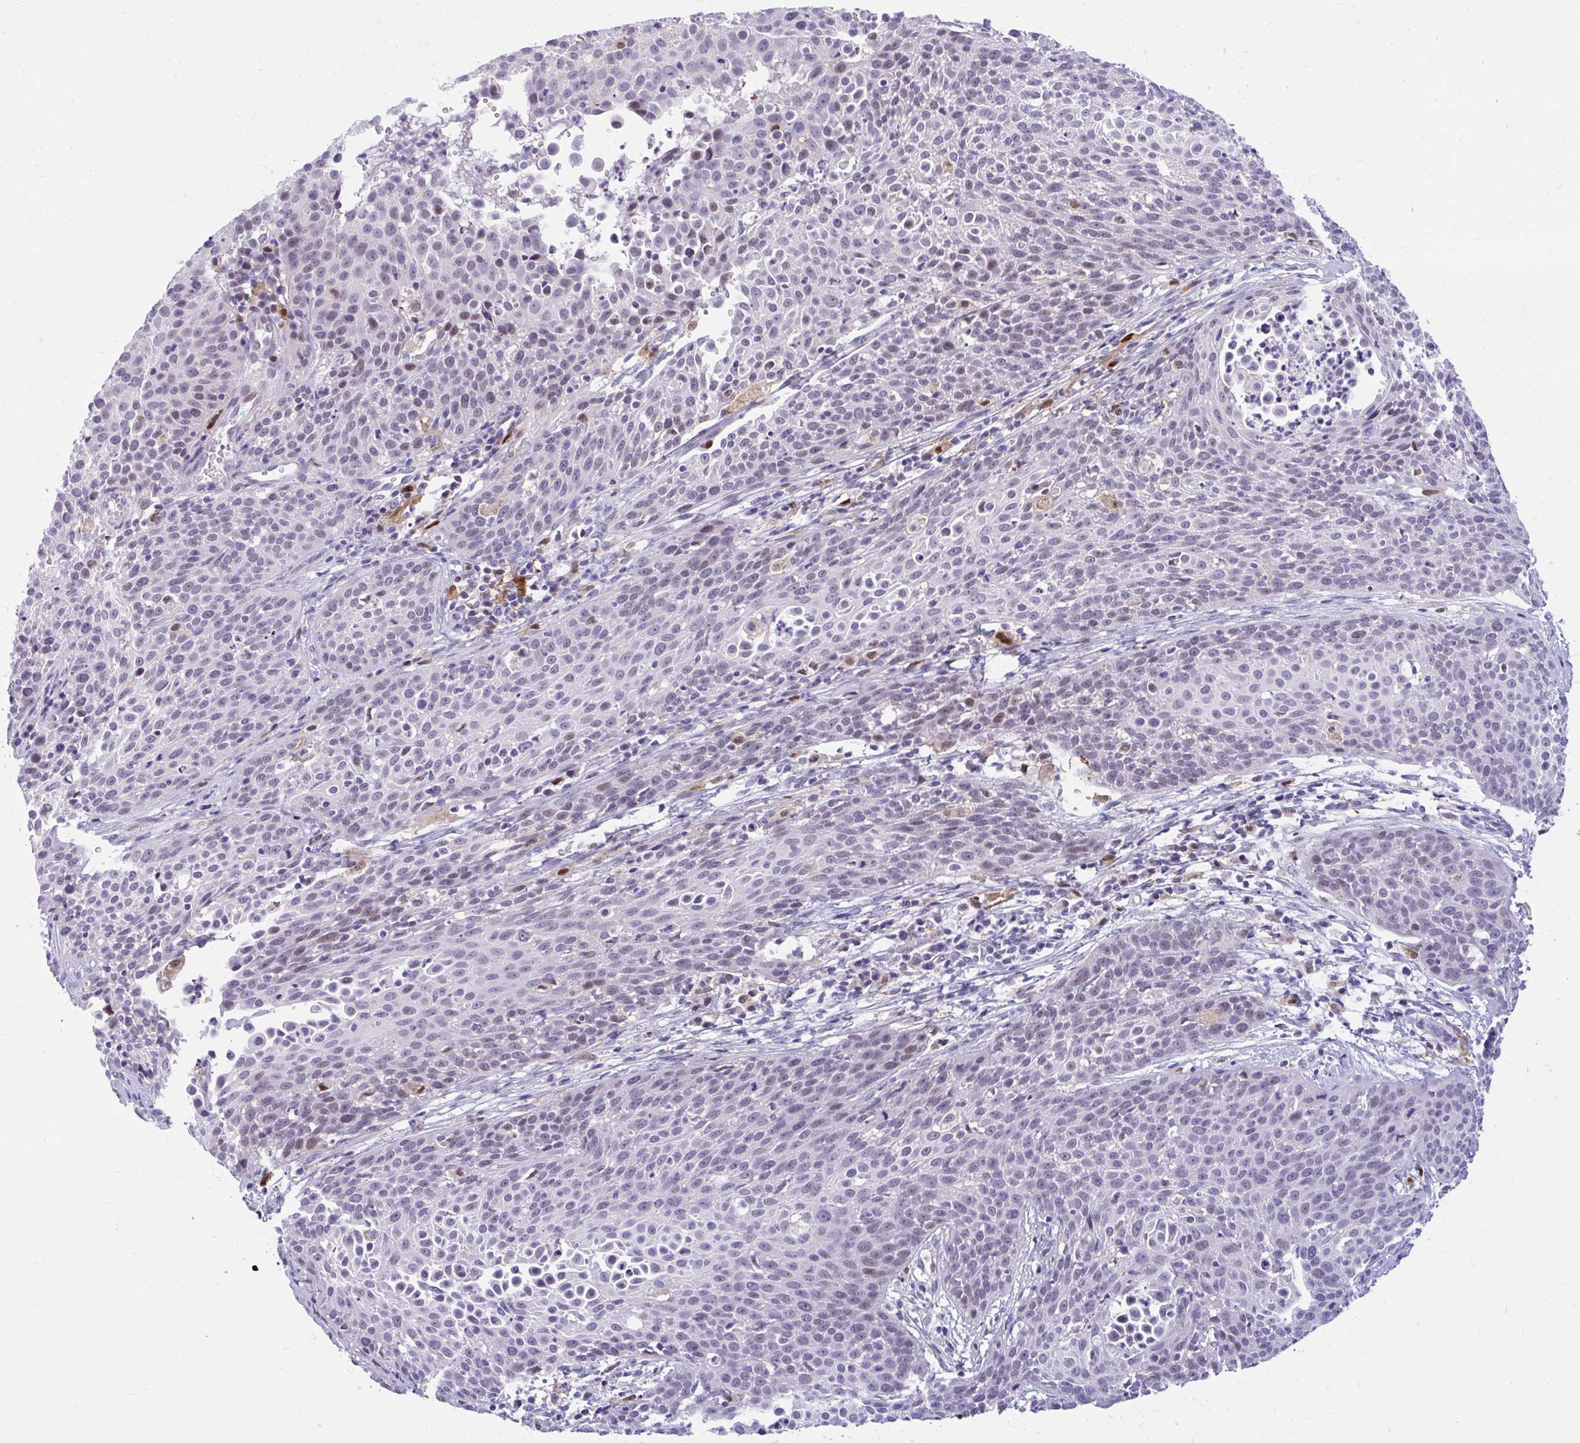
{"staining": {"intensity": "weak", "quantity": "<25%", "location": "nuclear"}, "tissue": "cervical cancer", "cell_type": "Tumor cells", "image_type": "cancer", "snomed": [{"axis": "morphology", "description": "Squamous cell carcinoma, NOS"}, {"axis": "topography", "description": "Cervix"}], "caption": "Immunohistochemistry (IHC) of human squamous cell carcinoma (cervical) reveals no expression in tumor cells.", "gene": "GLB1L2", "patient": {"sex": "female", "age": 38}}